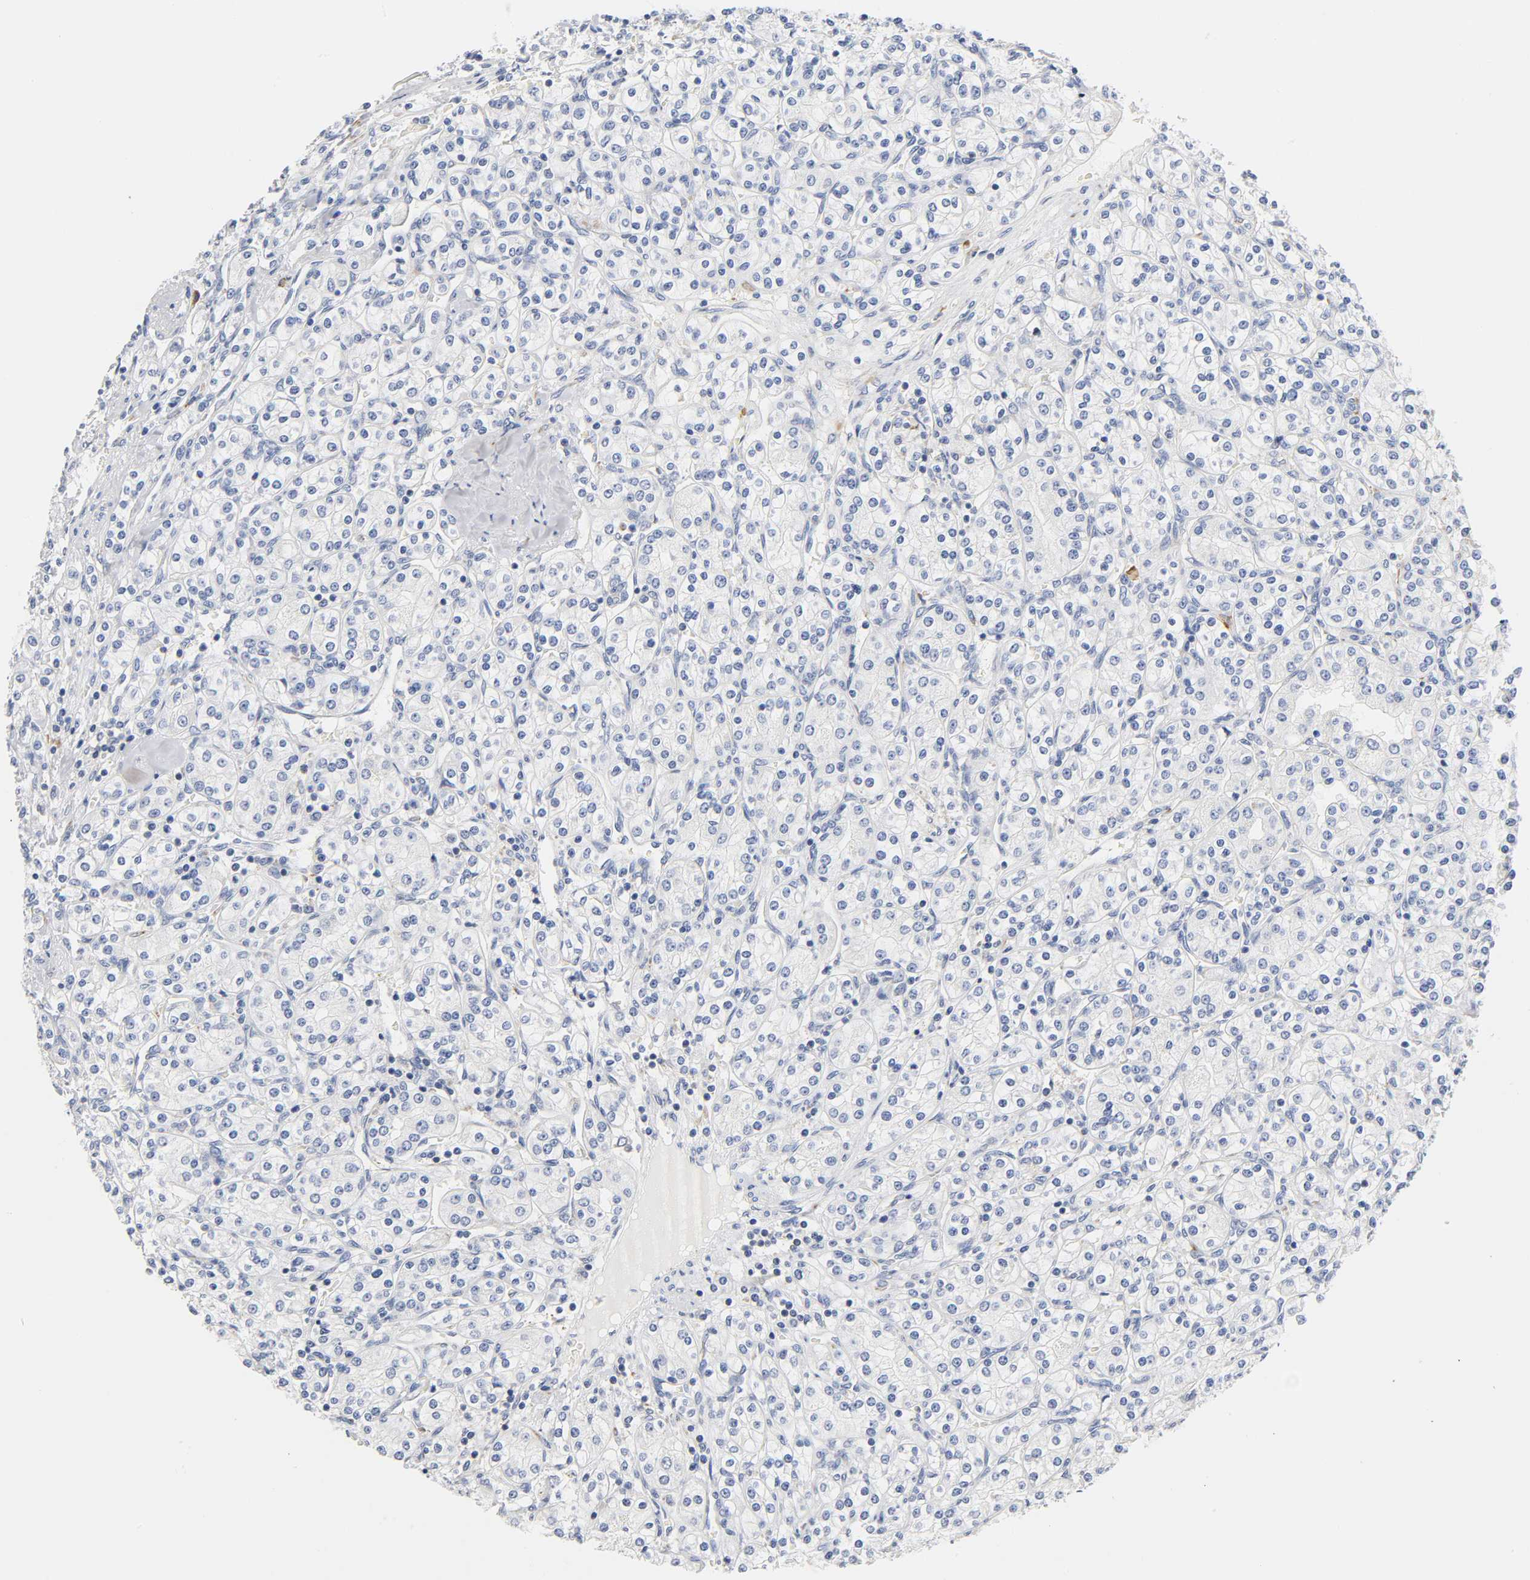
{"staining": {"intensity": "negative", "quantity": "none", "location": "none"}, "tissue": "renal cancer", "cell_type": "Tumor cells", "image_type": "cancer", "snomed": [{"axis": "morphology", "description": "Adenocarcinoma, NOS"}, {"axis": "topography", "description": "Kidney"}], "caption": "There is no significant expression in tumor cells of adenocarcinoma (renal). (Stains: DAB IHC with hematoxylin counter stain, Microscopy: brightfield microscopy at high magnification).", "gene": "REL", "patient": {"sex": "male", "age": 77}}